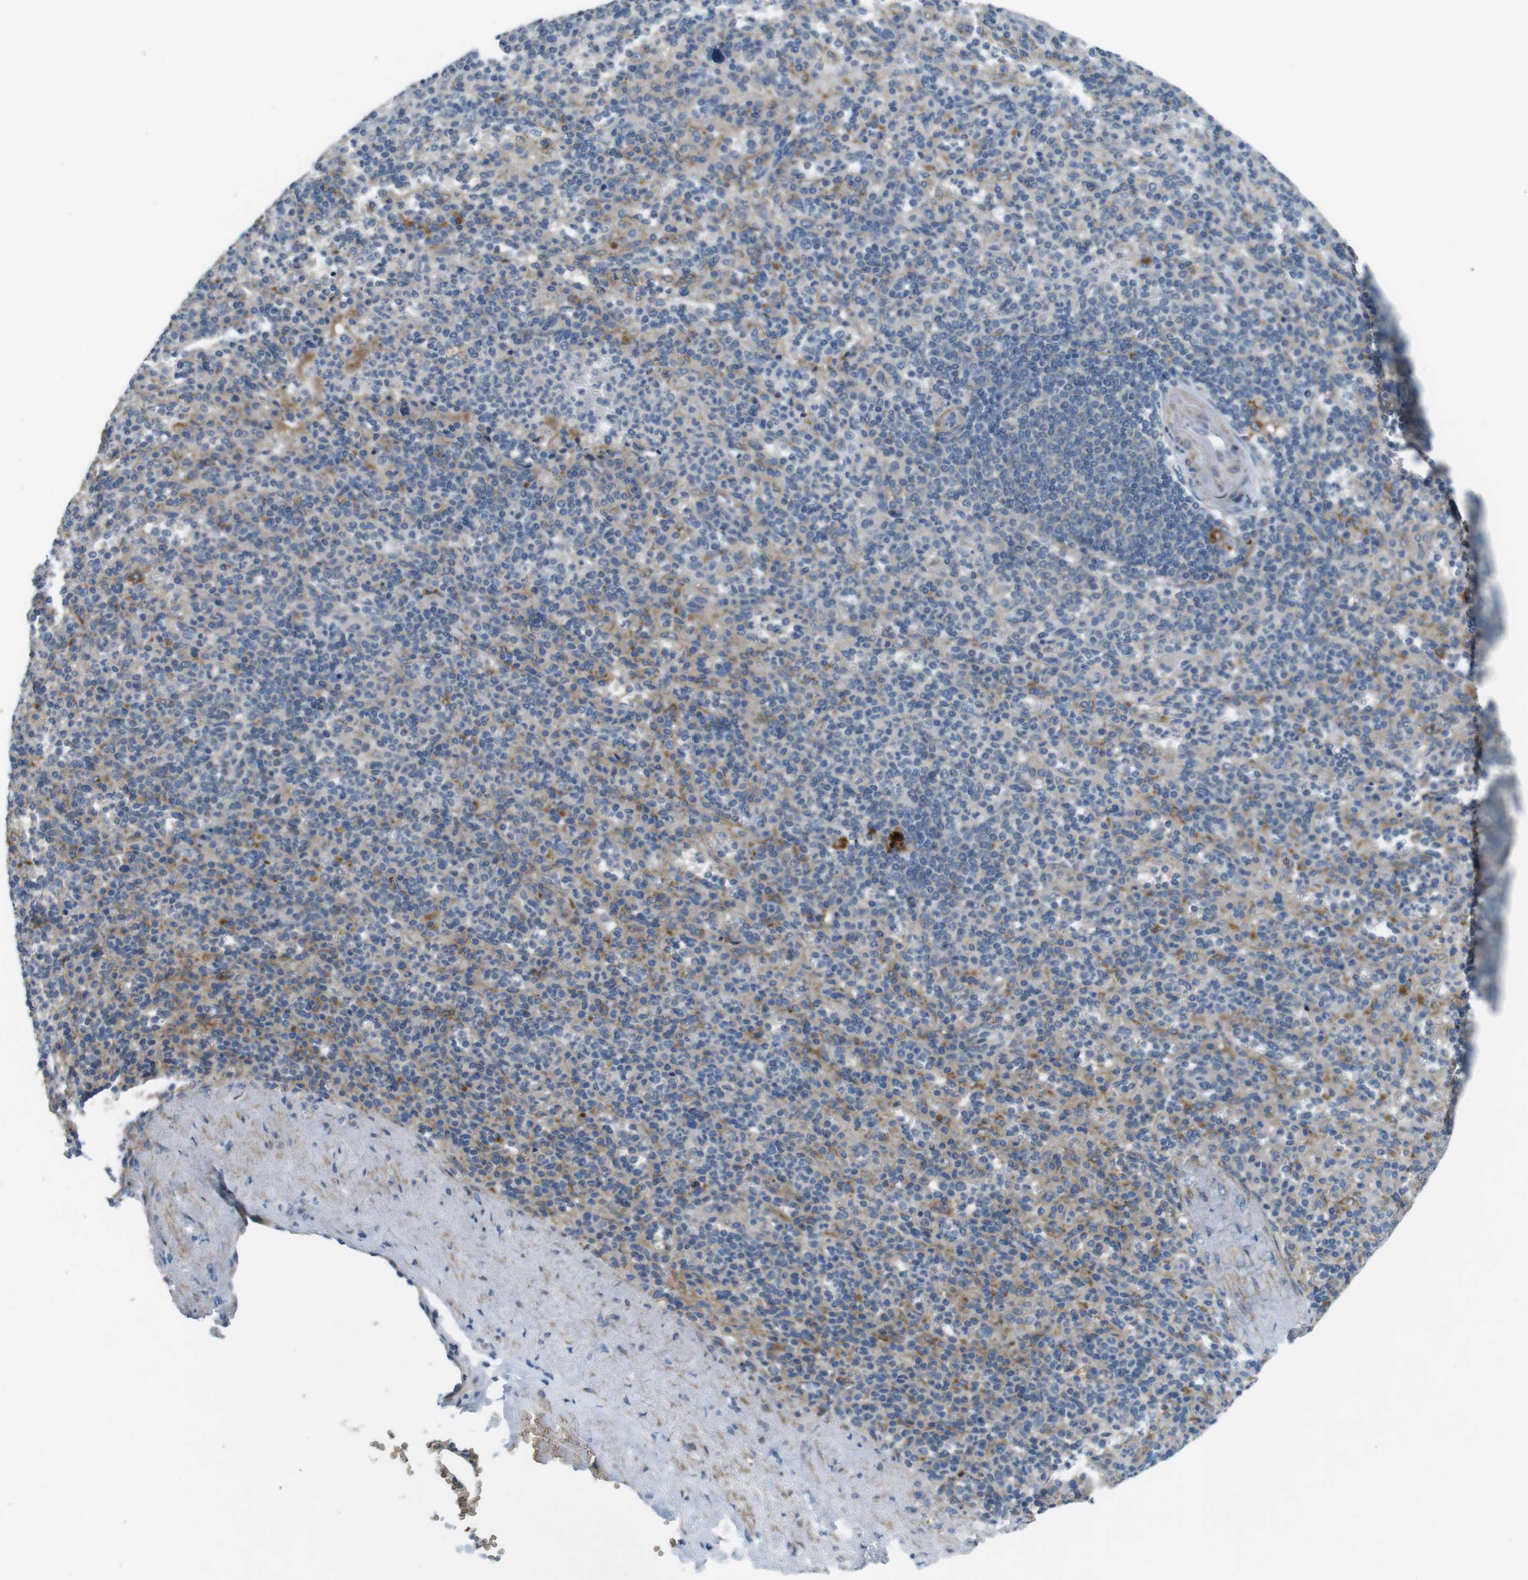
{"staining": {"intensity": "moderate", "quantity": "25%-75%", "location": "cytoplasmic/membranous"}, "tissue": "spleen", "cell_type": "Cells in red pulp", "image_type": "normal", "snomed": [{"axis": "morphology", "description": "Normal tissue, NOS"}, {"axis": "topography", "description": "Spleen"}], "caption": "The immunohistochemical stain labels moderate cytoplasmic/membranous positivity in cells in red pulp of benign spleen. Nuclei are stained in blue.", "gene": "TYW1", "patient": {"sex": "female", "age": 74}}